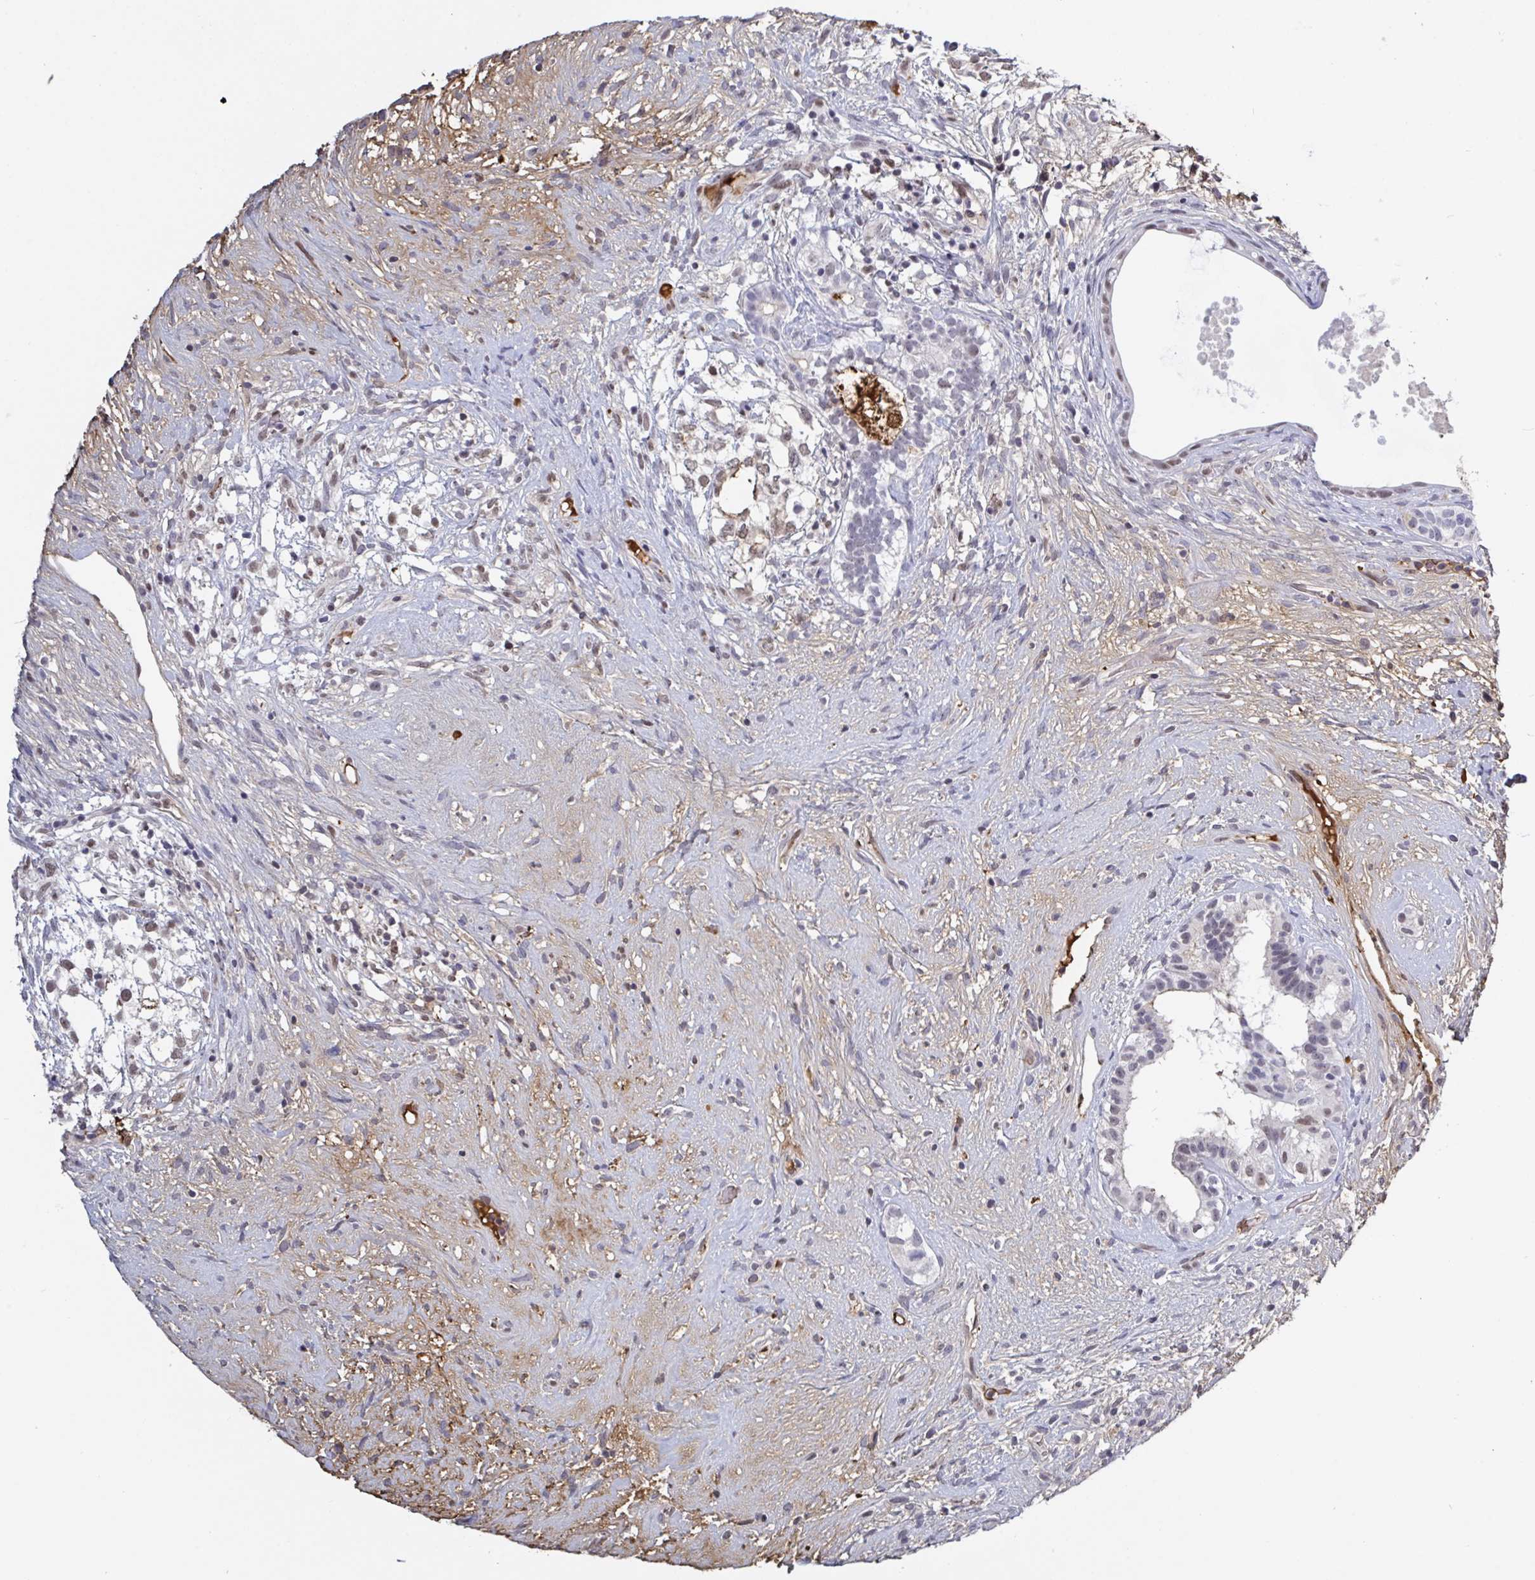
{"staining": {"intensity": "weak", "quantity": "25%-75%", "location": "nuclear"}, "tissue": "testis cancer", "cell_type": "Tumor cells", "image_type": "cancer", "snomed": [{"axis": "morphology", "description": "Seminoma, NOS"}, {"axis": "morphology", "description": "Carcinoma, Embryonal, NOS"}, {"axis": "topography", "description": "Testis"}], "caption": "Brown immunohistochemical staining in human testis cancer (embryonal carcinoma) shows weak nuclear staining in about 25%-75% of tumor cells.", "gene": "BCL7B", "patient": {"sex": "male", "age": 41}}